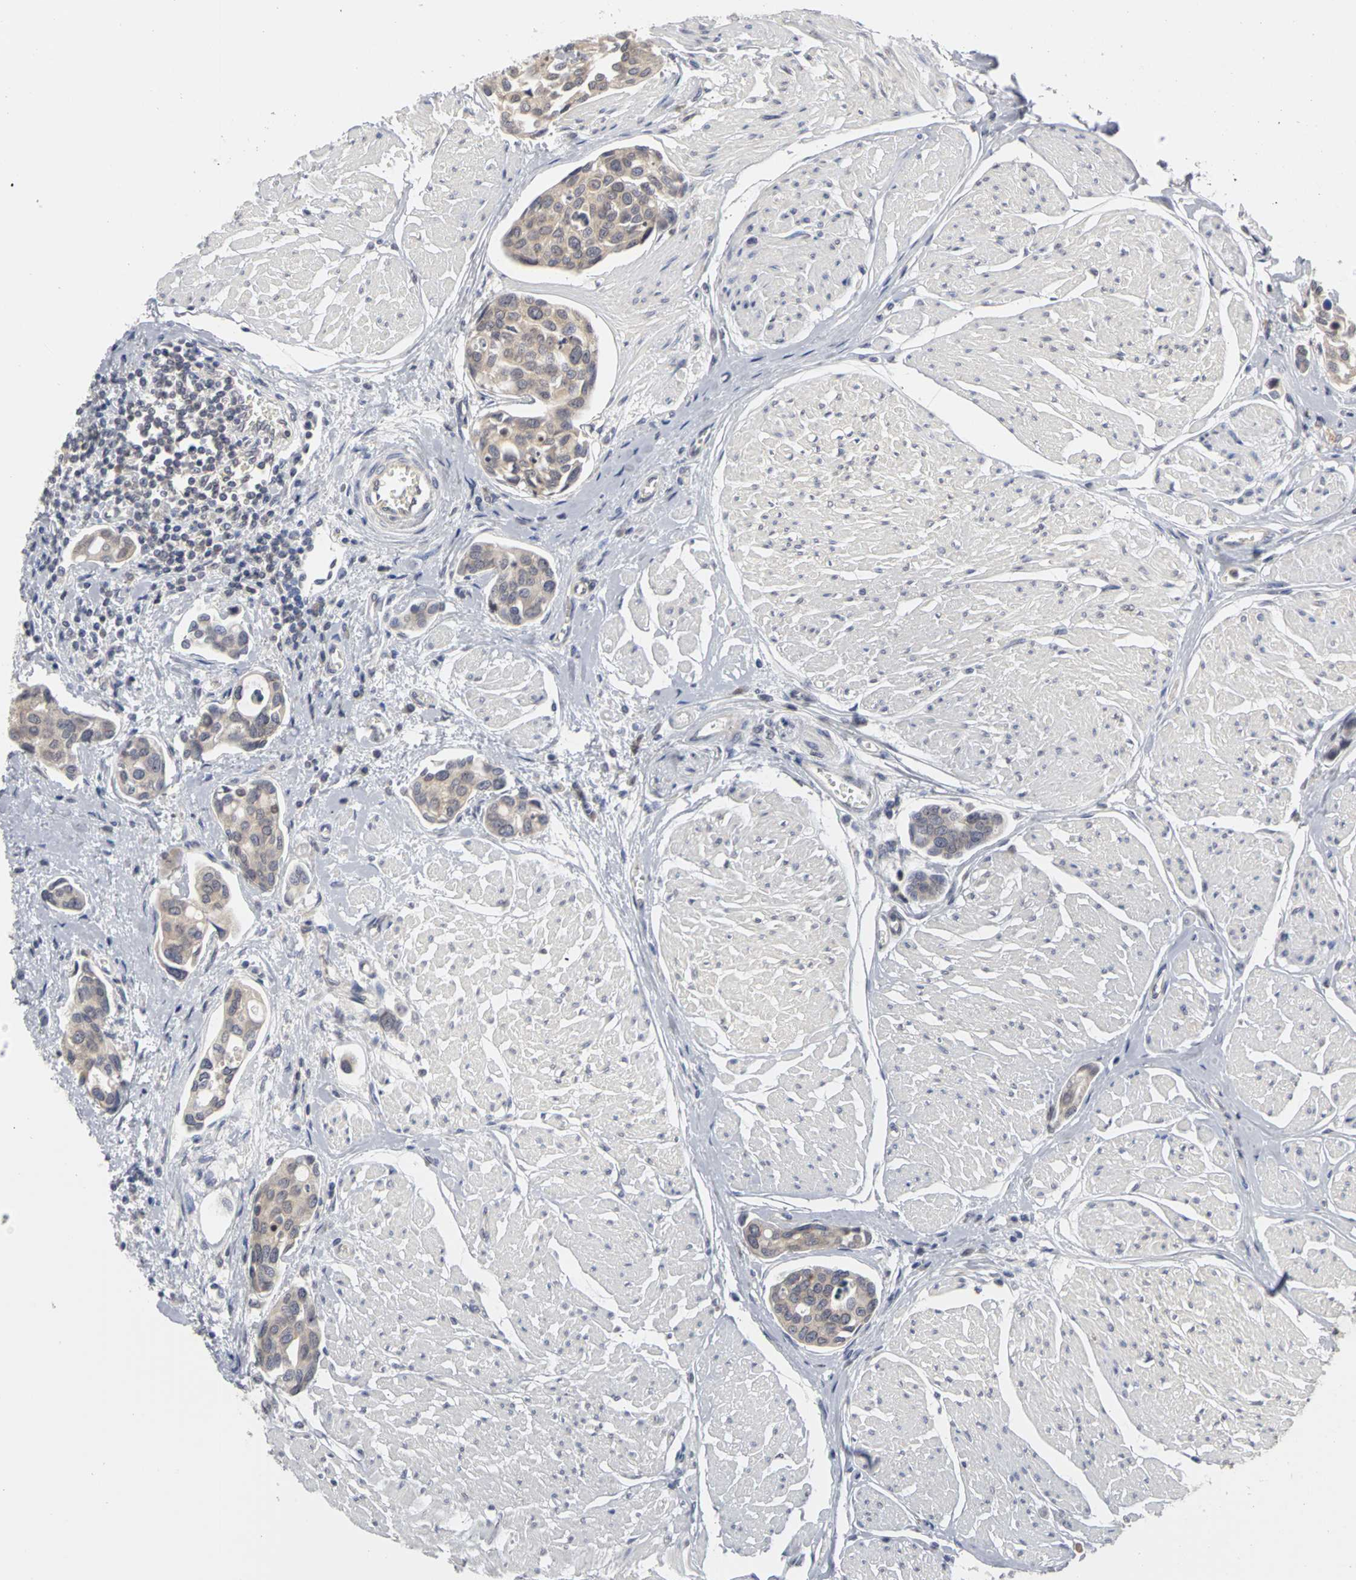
{"staining": {"intensity": "weak", "quantity": ">75%", "location": "cytoplasmic/membranous"}, "tissue": "urothelial cancer", "cell_type": "Tumor cells", "image_type": "cancer", "snomed": [{"axis": "morphology", "description": "Urothelial carcinoma, High grade"}, {"axis": "topography", "description": "Urinary bladder"}], "caption": "Immunohistochemical staining of urothelial carcinoma (high-grade) demonstrates low levels of weak cytoplasmic/membranous staining in about >75% of tumor cells.", "gene": "IRAK1", "patient": {"sex": "male", "age": 78}}